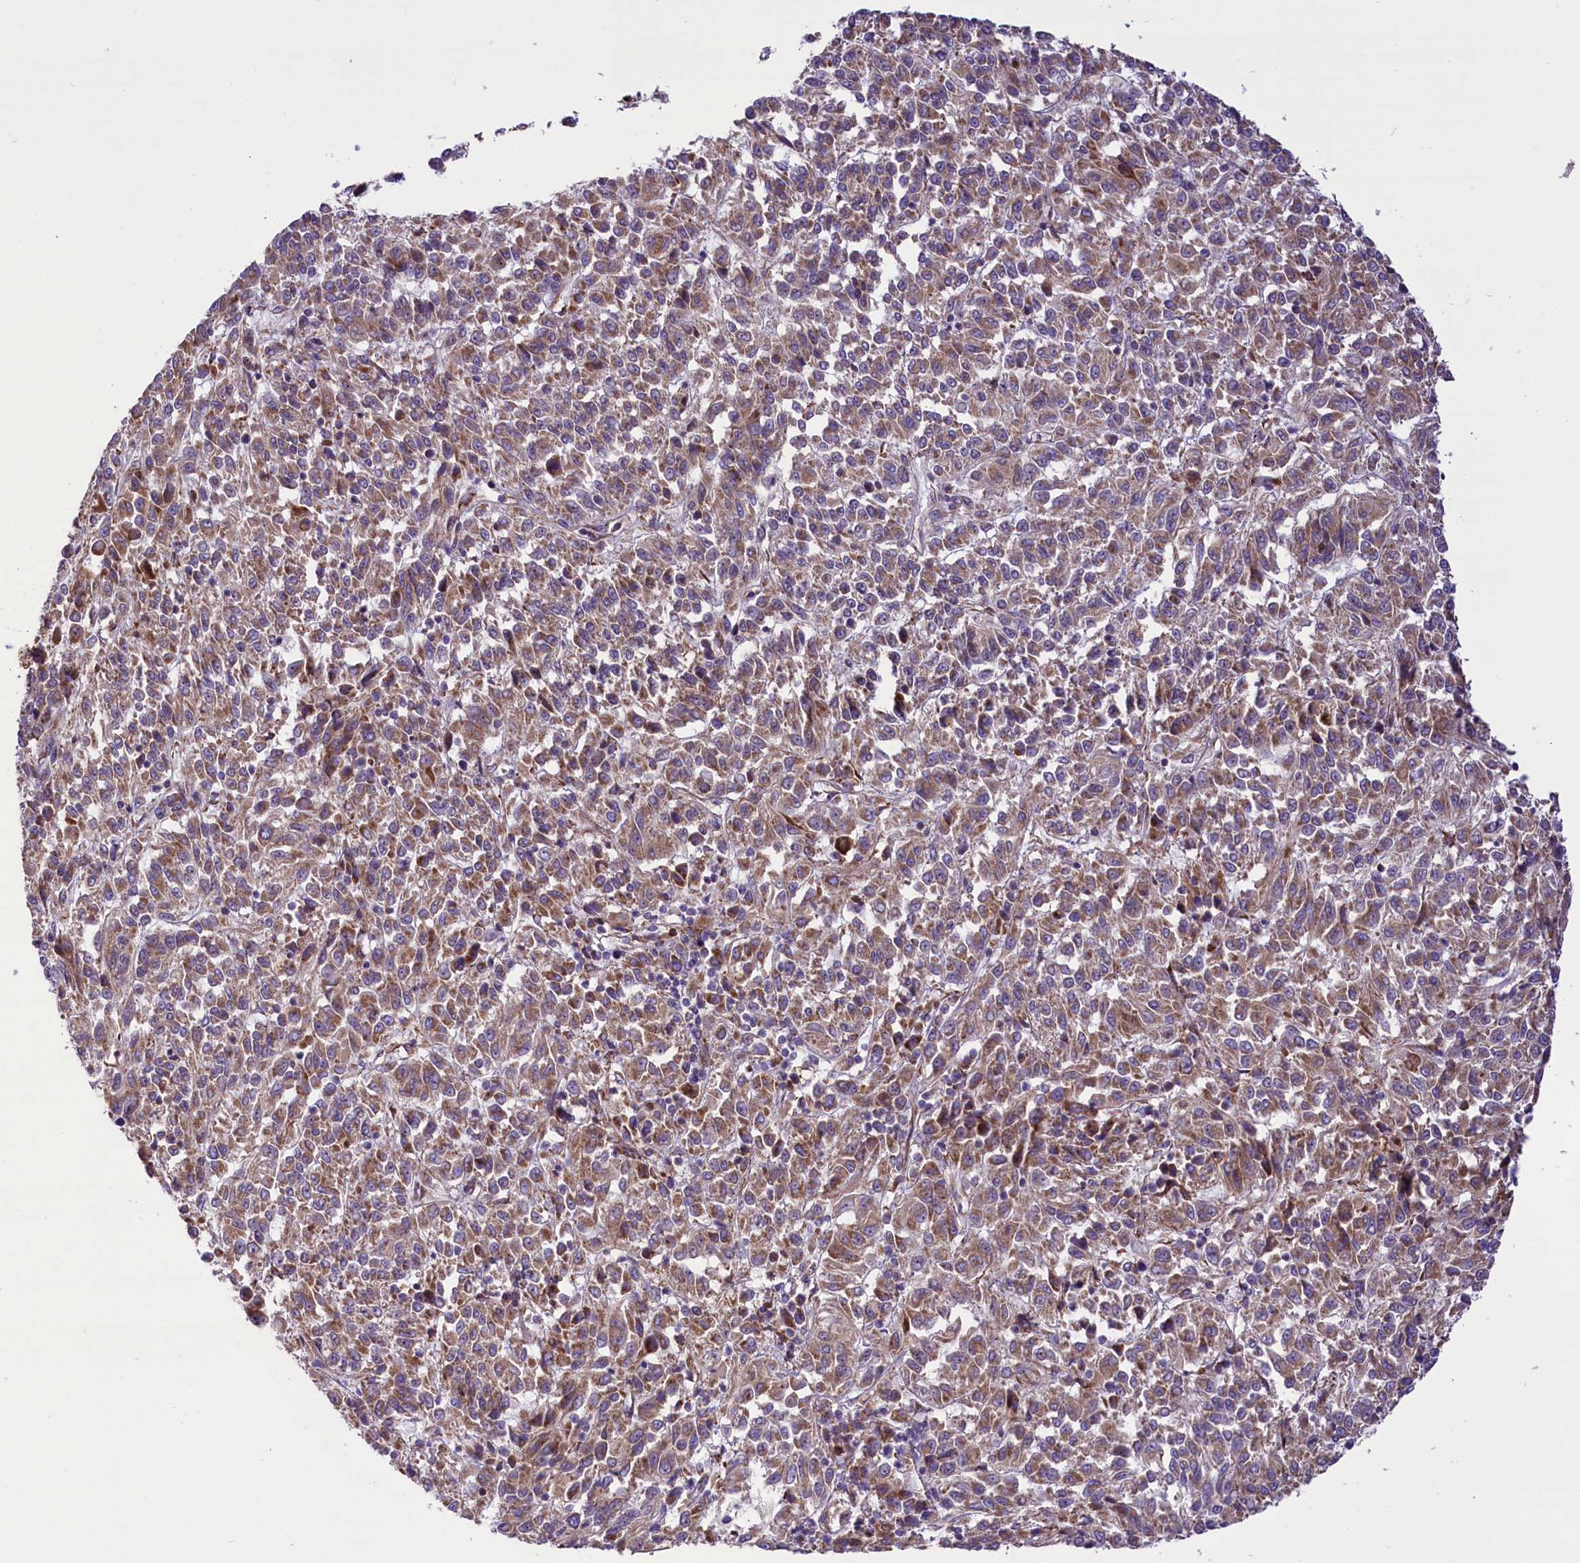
{"staining": {"intensity": "moderate", "quantity": ">75%", "location": "cytoplasmic/membranous"}, "tissue": "melanoma", "cell_type": "Tumor cells", "image_type": "cancer", "snomed": [{"axis": "morphology", "description": "Malignant melanoma, Metastatic site"}, {"axis": "topography", "description": "Lung"}], "caption": "The image shows immunohistochemical staining of malignant melanoma (metastatic site). There is moderate cytoplasmic/membranous expression is present in about >75% of tumor cells.", "gene": "PTPRU", "patient": {"sex": "male", "age": 64}}